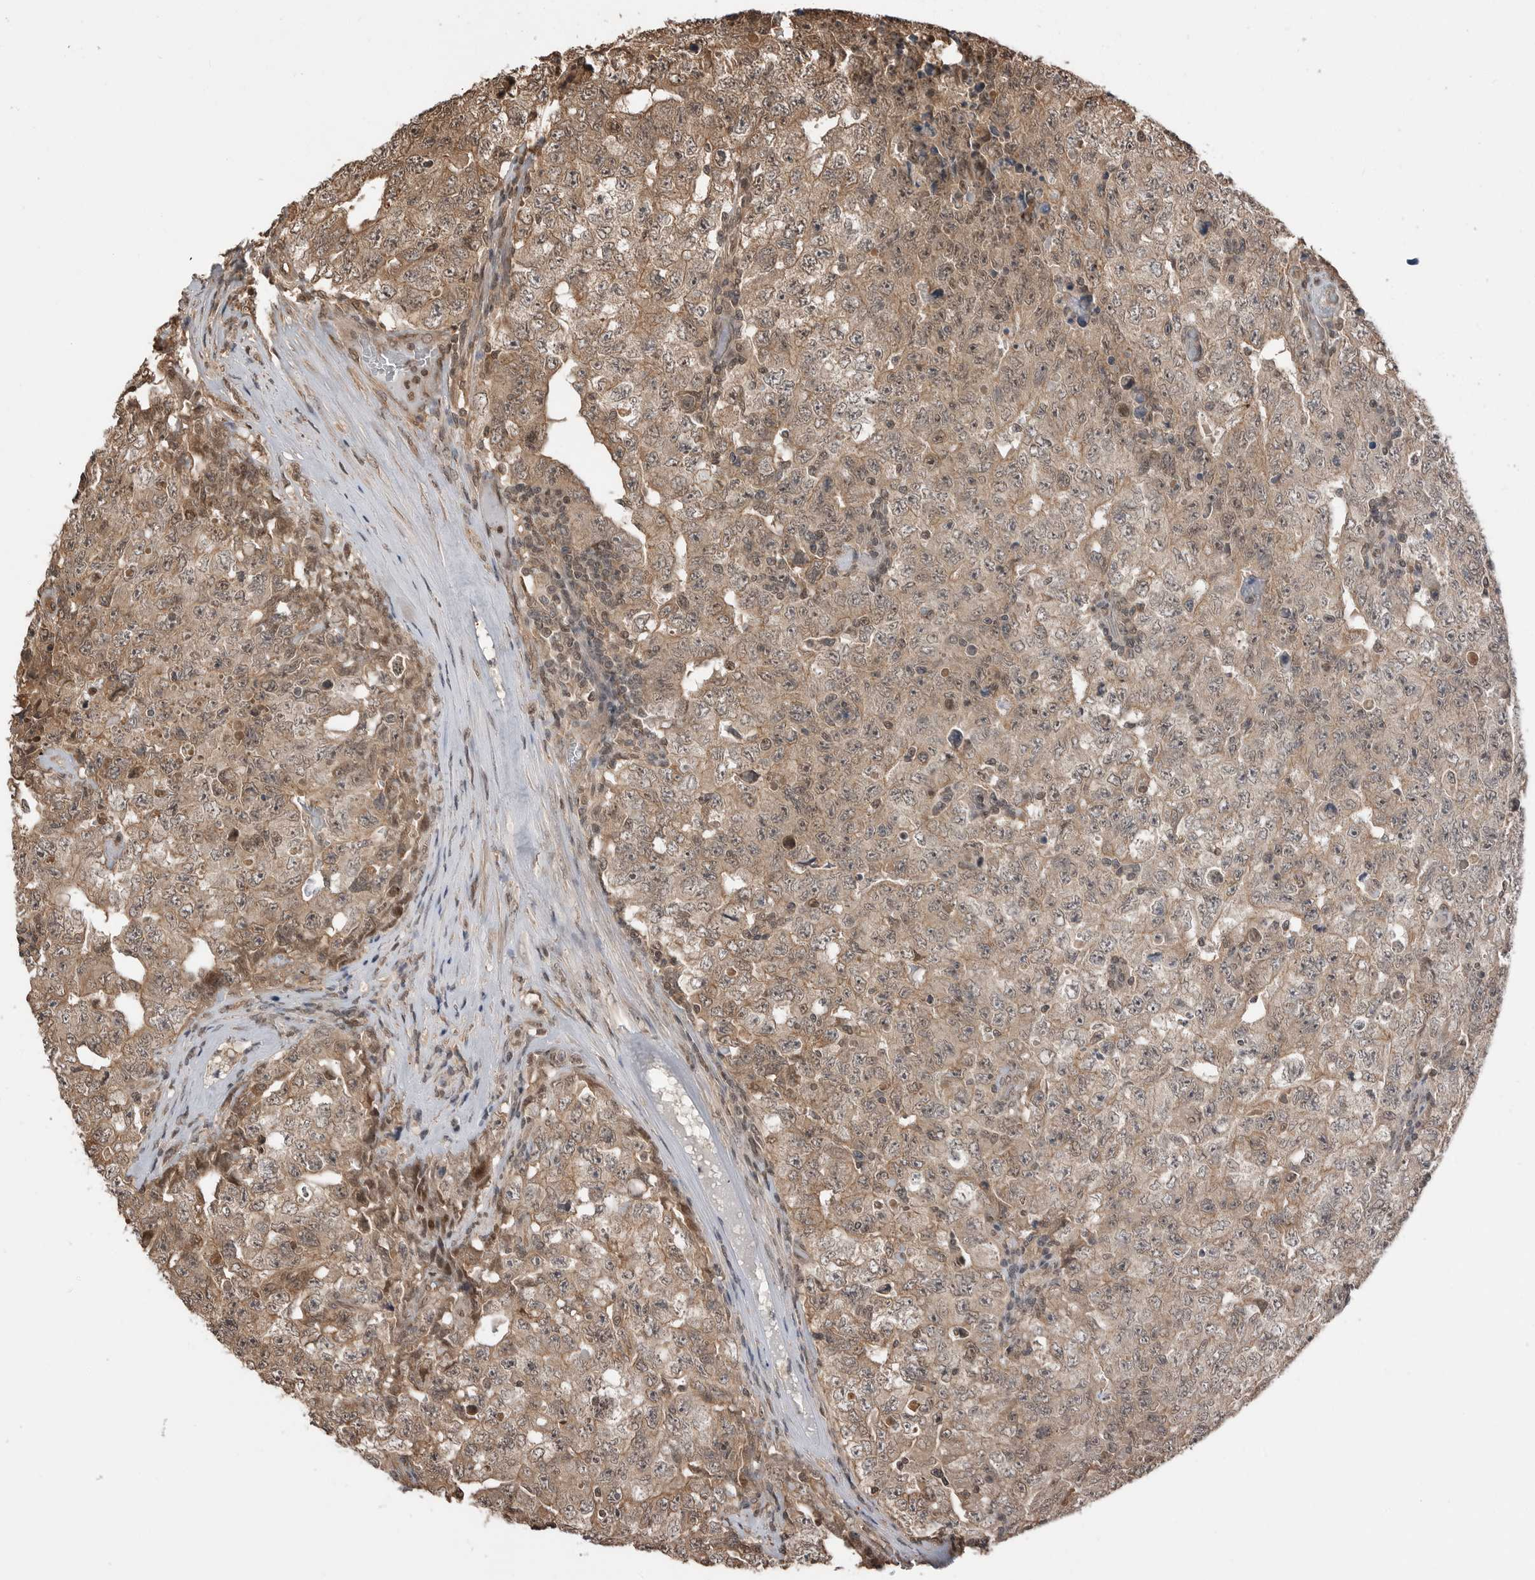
{"staining": {"intensity": "weak", "quantity": ">75%", "location": "cytoplasmic/membranous,nuclear"}, "tissue": "testis cancer", "cell_type": "Tumor cells", "image_type": "cancer", "snomed": [{"axis": "morphology", "description": "Carcinoma, Embryonal, NOS"}, {"axis": "topography", "description": "Testis"}], "caption": "This micrograph displays IHC staining of human testis cancer, with low weak cytoplasmic/membranous and nuclear expression in approximately >75% of tumor cells.", "gene": "PEAK1", "patient": {"sex": "male", "age": 26}}